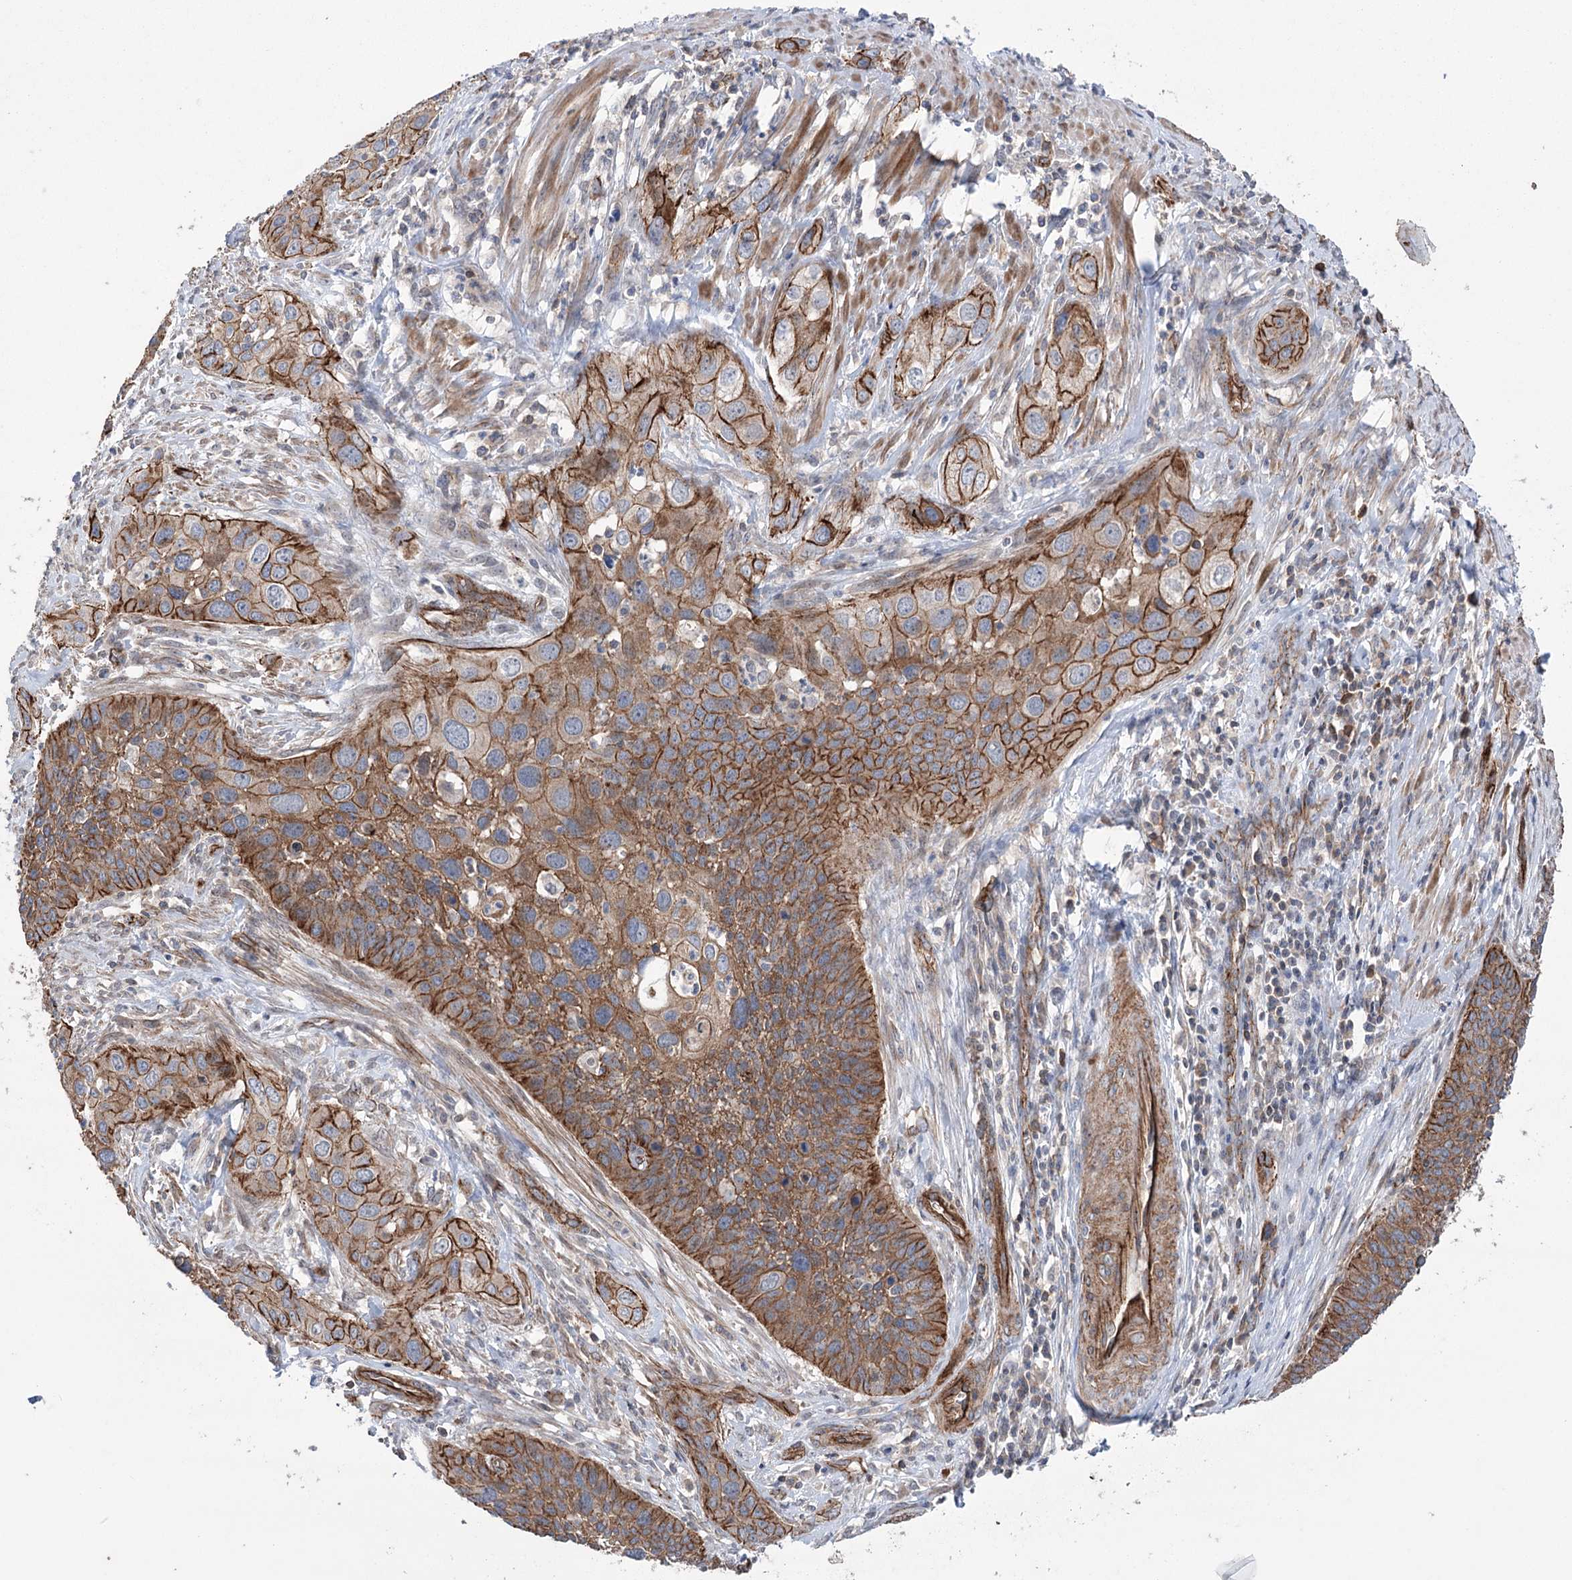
{"staining": {"intensity": "moderate", "quantity": ">75%", "location": "cytoplasmic/membranous"}, "tissue": "cervical cancer", "cell_type": "Tumor cells", "image_type": "cancer", "snomed": [{"axis": "morphology", "description": "Squamous cell carcinoma, NOS"}, {"axis": "topography", "description": "Cervix"}], "caption": "Immunohistochemical staining of human cervical squamous cell carcinoma exhibits medium levels of moderate cytoplasmic/membranous staining in approximately >75% of tumor cells.", "gene": "TRIM71", "patient": {"sex": "female", "age": 34}}